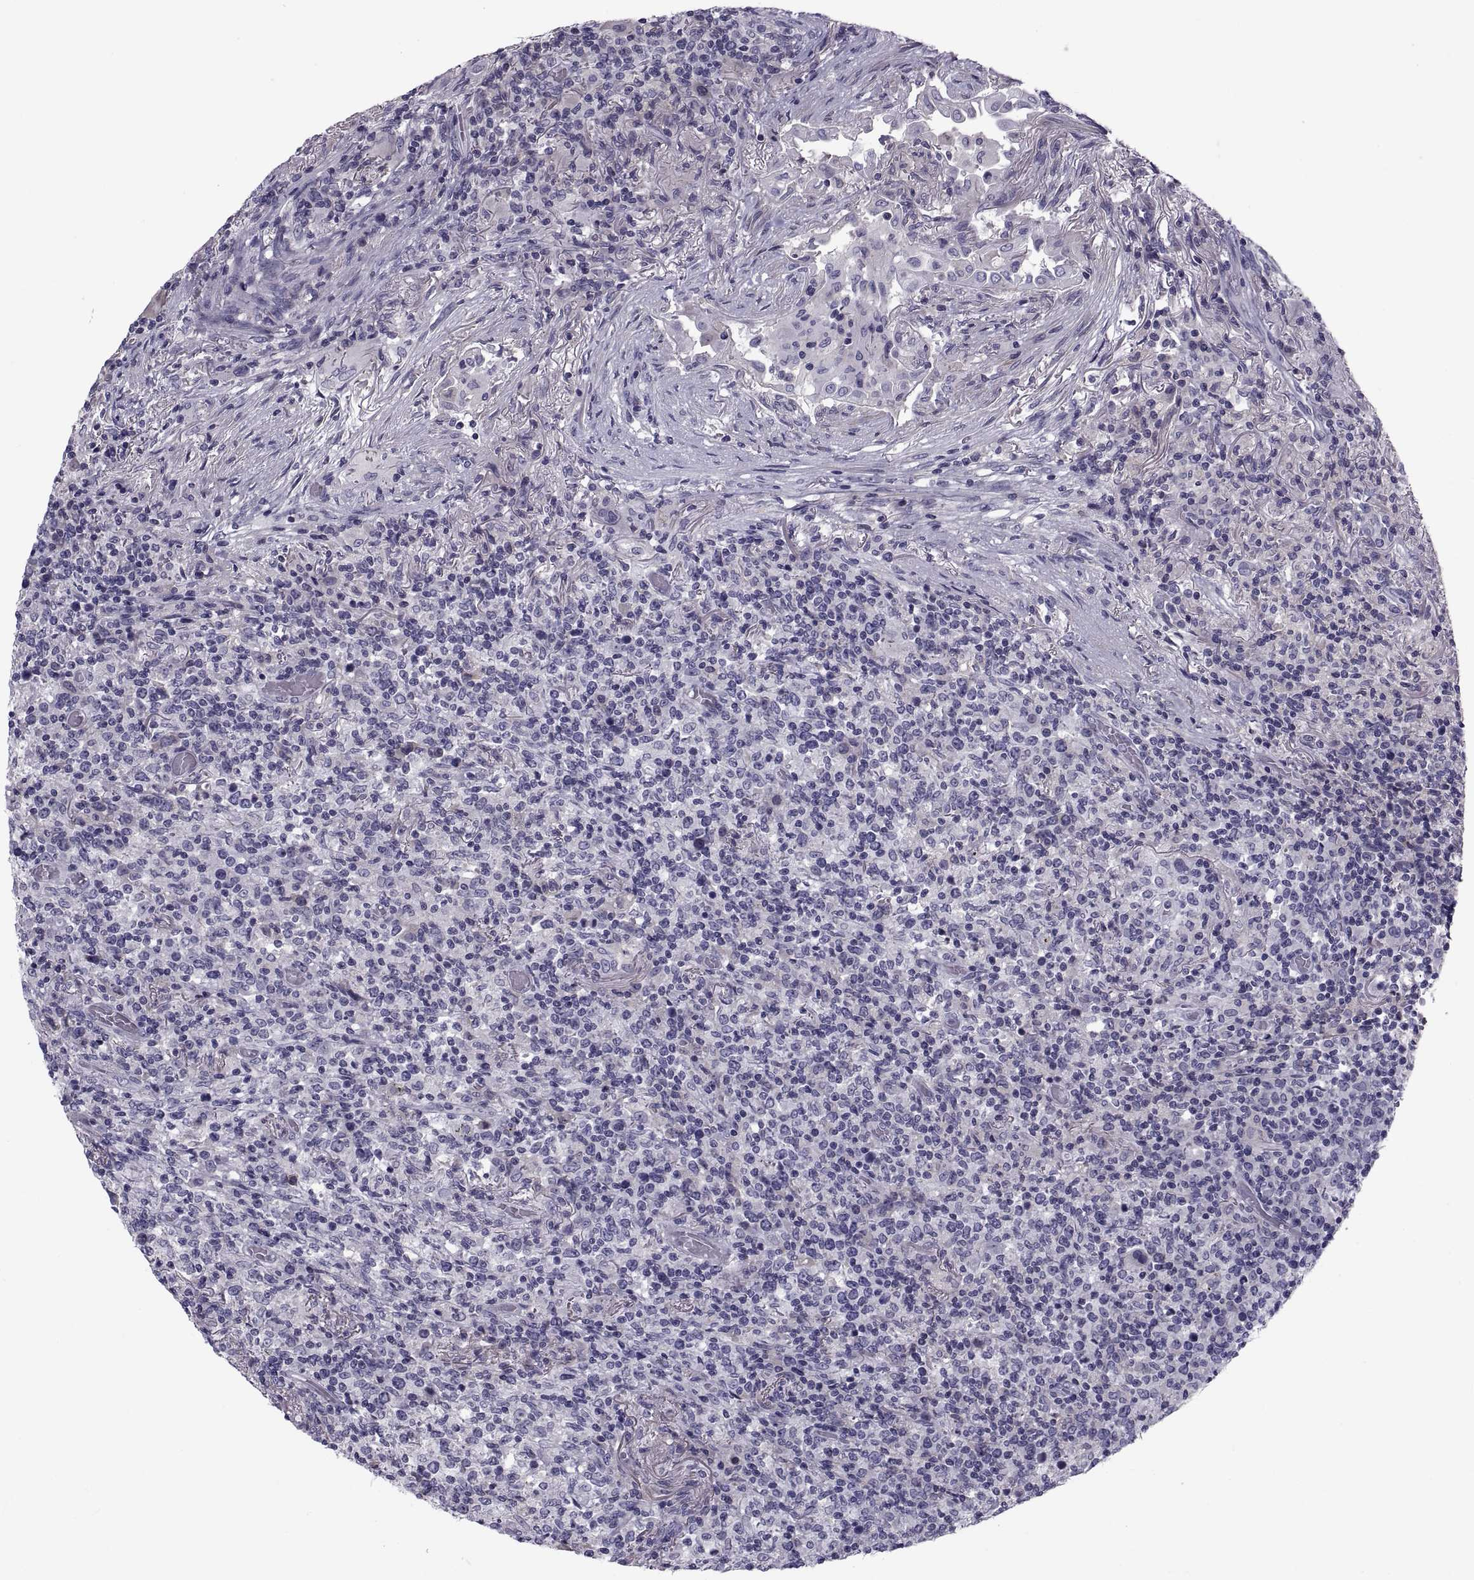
{"staining": {"intensity": "negative", "quantity": "none", "location": "none"}, "tissue": "lymphoma", "cell_type": "Tumor cells", "image_type": "cancer", "snomed": [{"axis": "morphology", "description": "Malignant lymphoma, non-Hodgkin's type, High grade"}, {"axis": "topography", "description": "Lung"}], "caption": "This micrograph is of lymphoma stained with immunohistochemistry (IHC) to label a protein in brown with the nuclei are counter-stained blue. There is no staining in tumor cells.", "gene": "PDZRN4", "patient": {"sex": "male", "age": 79}}